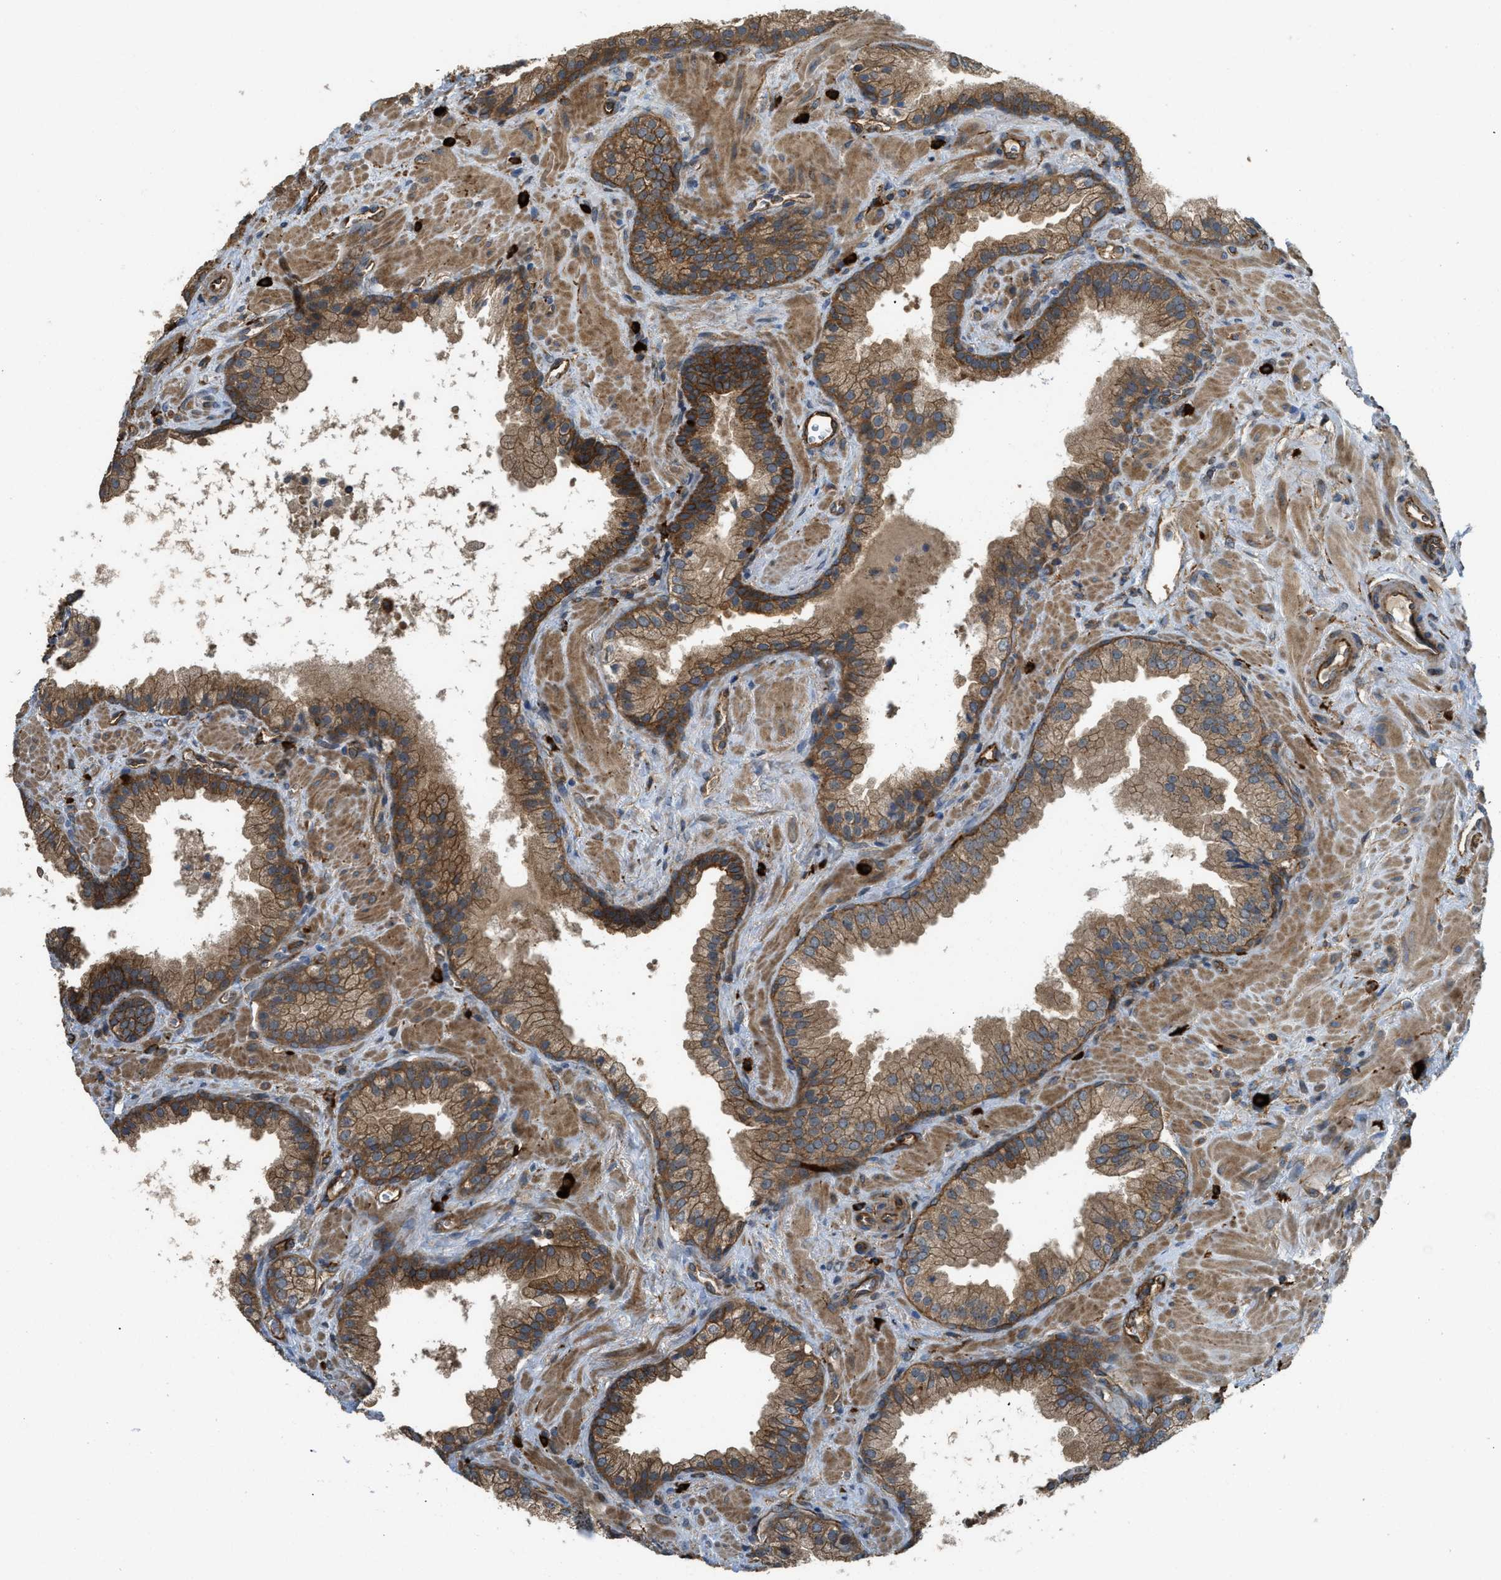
{"staining": {"intensity": "moderate", "quantity": ">75%", "location": "cytoplasmic/membranous"}, "tissue": "prostate cancer", "cell_type": "Tumor cells", "image_type": "cancer", "snomed": [{"axis": "morphology", "description": "Adenocarcinoma, Low grade"}, {"axis": "topography", "description": "Prostate"}], "caption": "This is an image of immunohistochemistry (IHC) staining of prostate adenocarcinoma (low-grade), which shows moderate staining in the cytoplasmic/membranous of tumor cells.", "gene": "BAG4", "patient": {"sex": "male", "age": 71}}